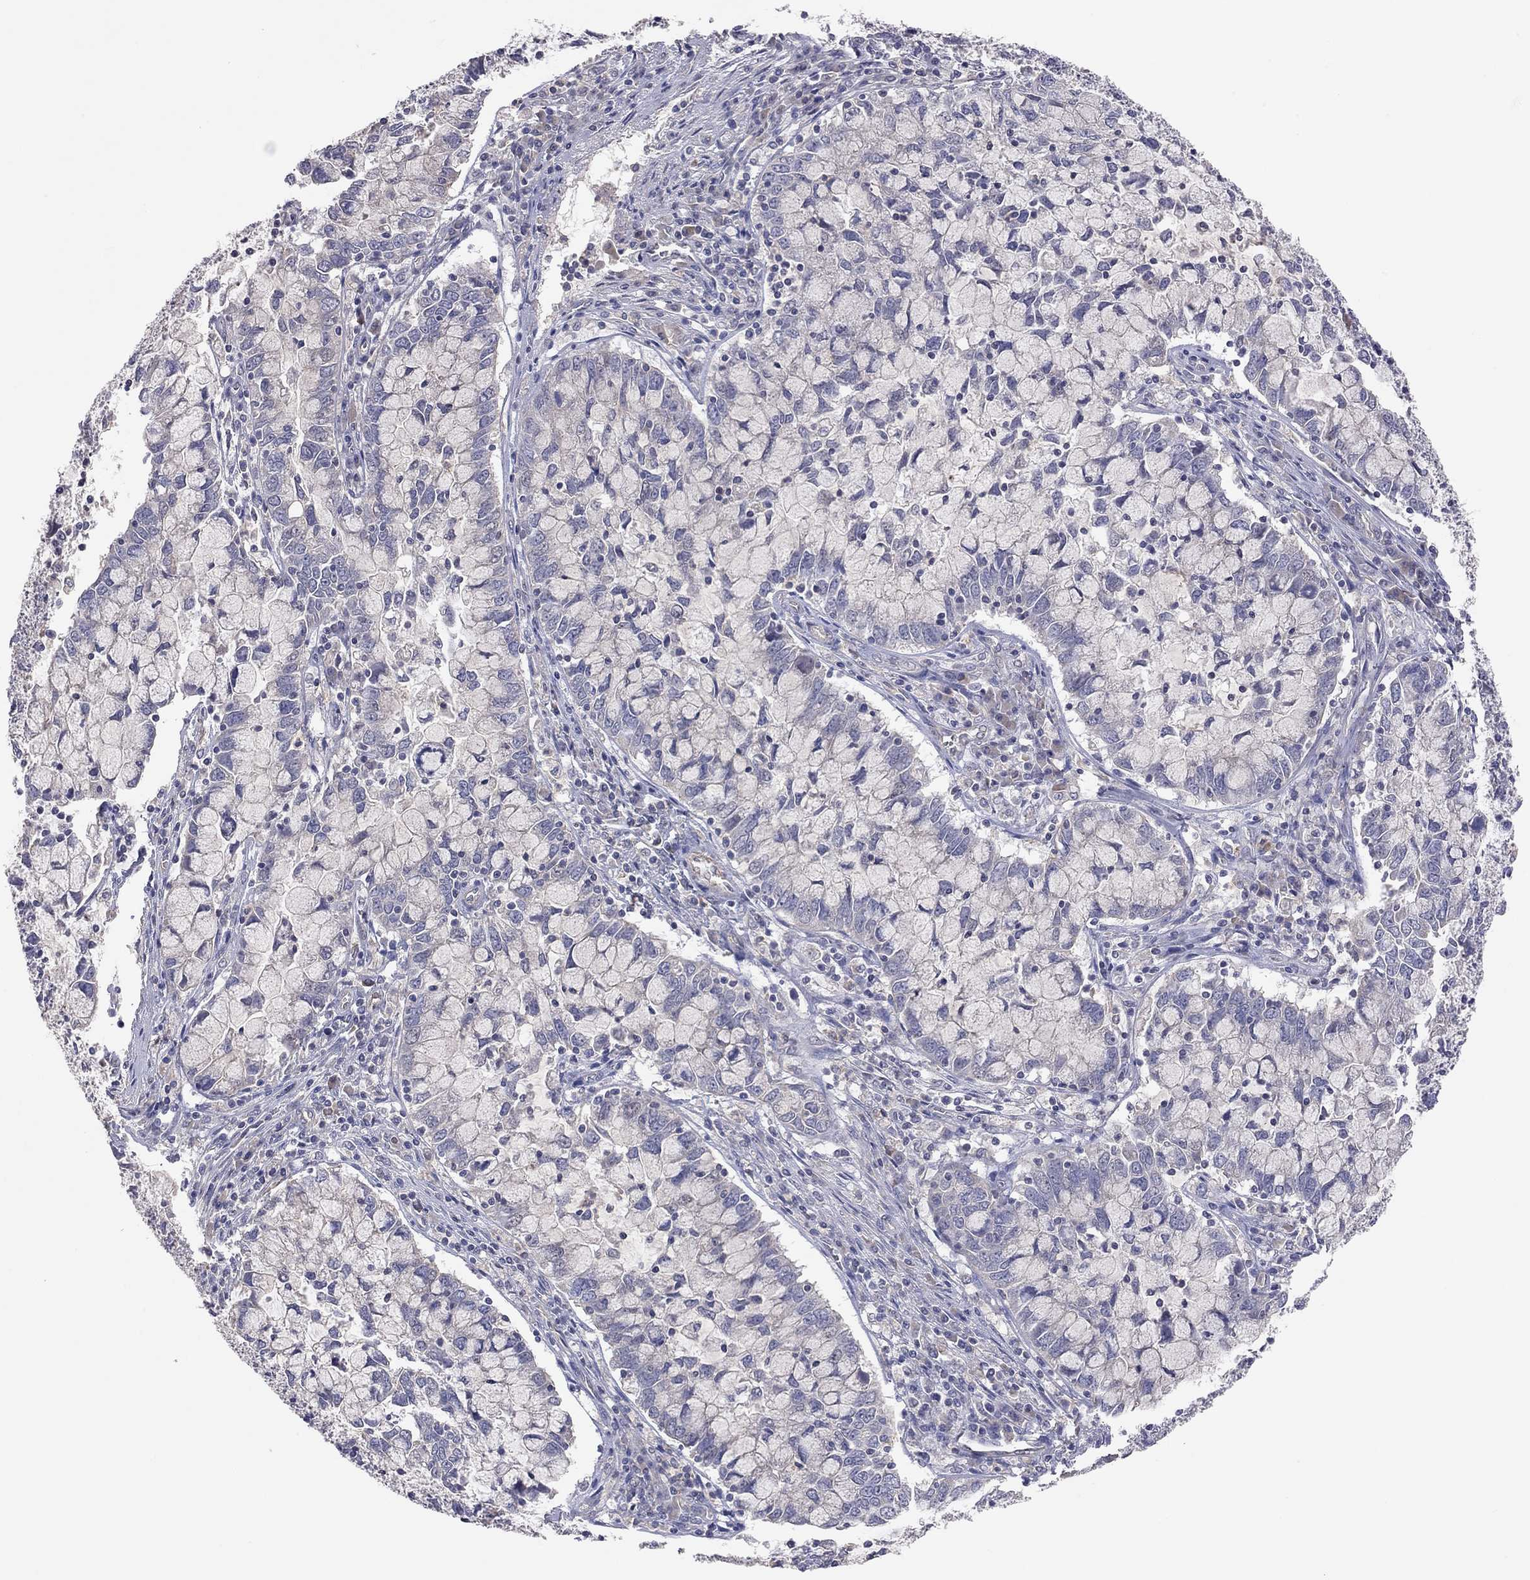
{"staining": {"intensity": "negative", "quantity": "none", "location": "none"}, "tissue": "cervical cancer", "cell_type": "Tumor cells", "image_type": "cancer", "snomed": [{"axis": "morphology", "description": "Adenocarcinoma, NOS"}, {"axis": "topography", "description": "Cervix"}], "caption": "DAB (3,3'-diaminobenzidine) immunohistochemical staining of adenocarcinoma (cervical) demonstrates no significant staining in tumor cells. The staining was performed using DAB to visualize the protein expression in brown, while the nuclei were stained in blue with hematoxylin (Magnification: 20x).", "gene": "KCNB1", "patient": {"sex": "female", "age": 40}}